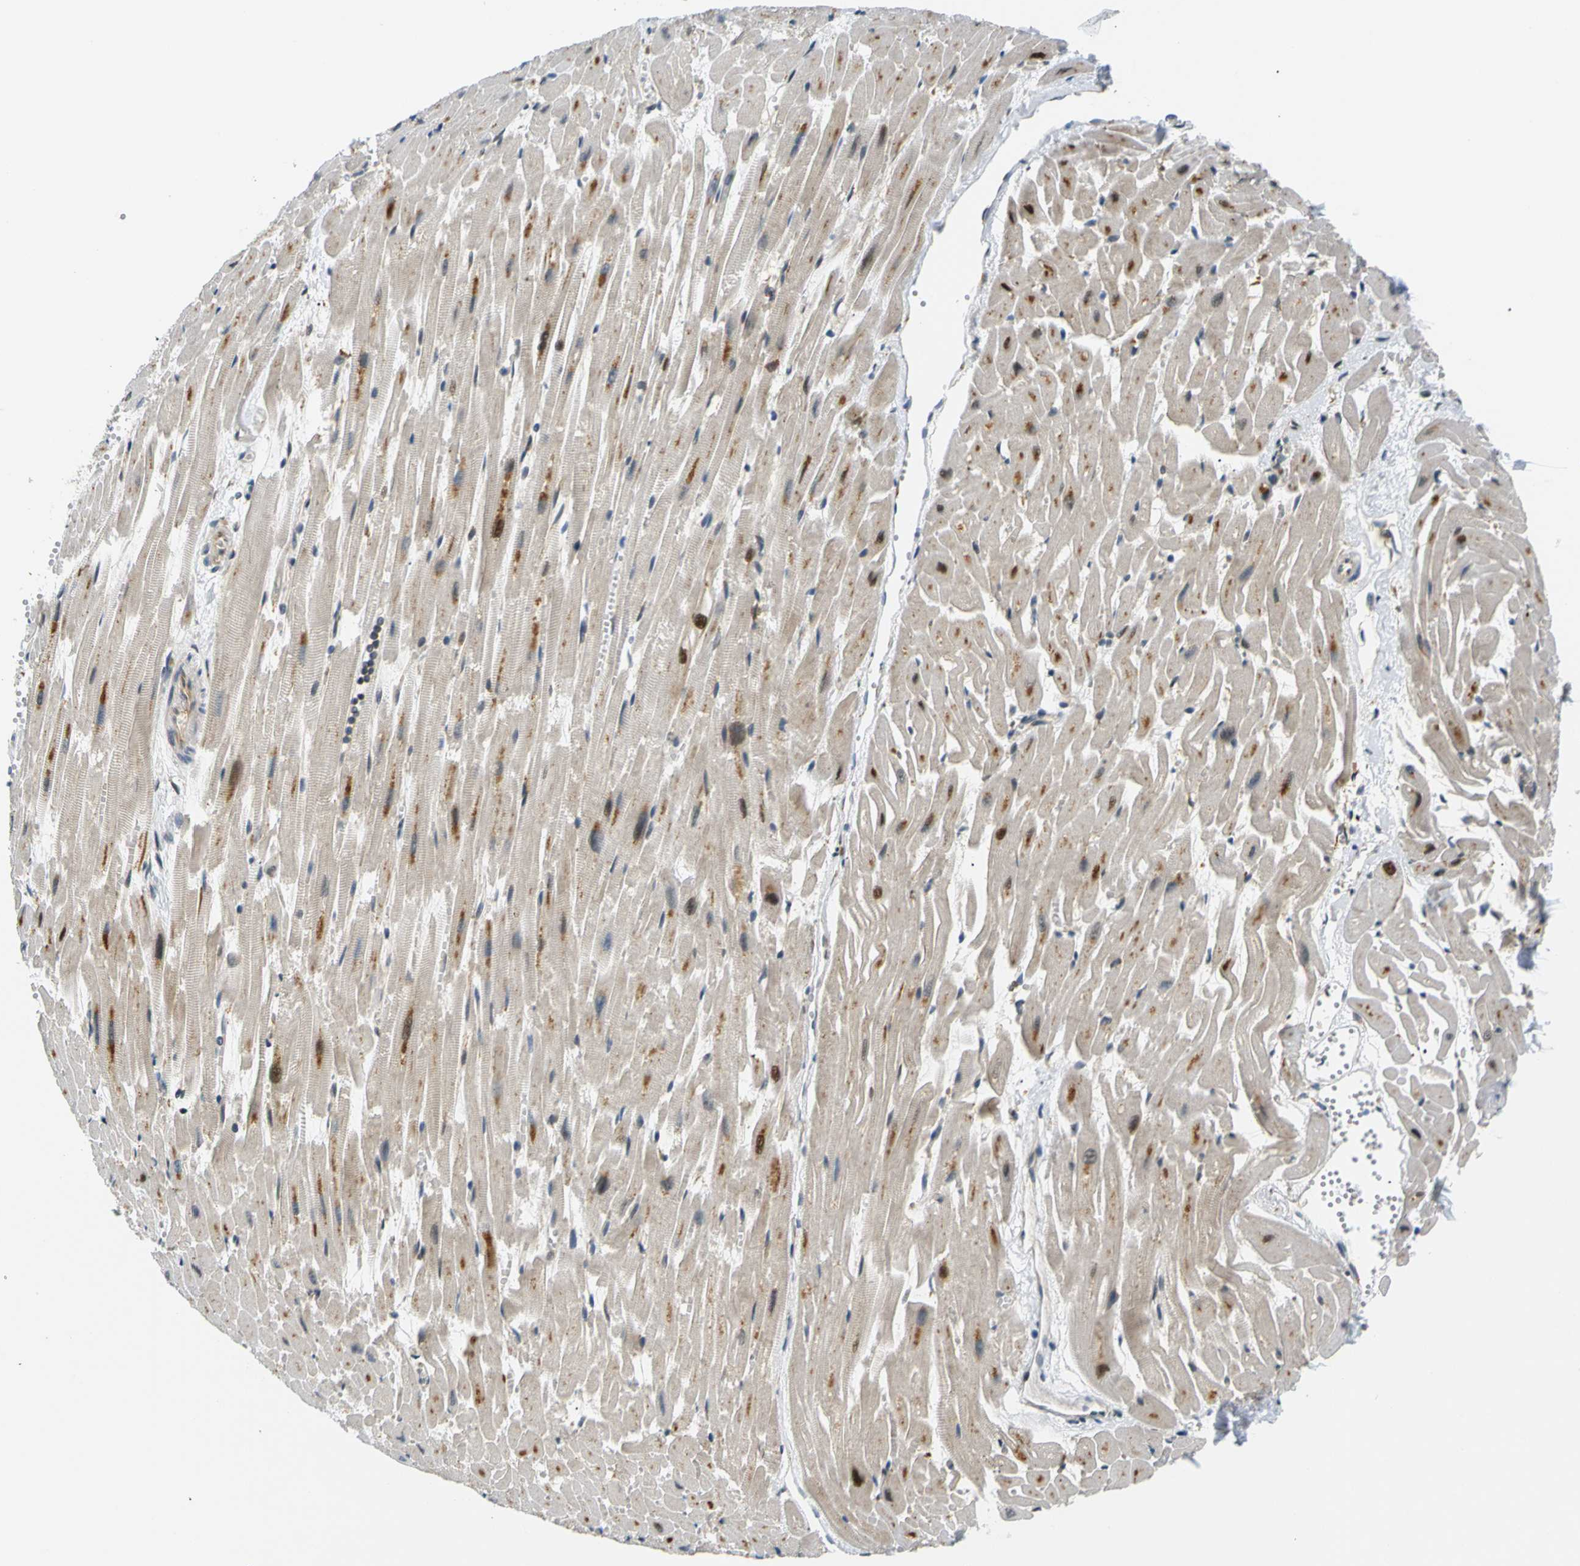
{"staining": {"intensity": "moderate", "quantity": "25%-75%", "location": "cytoplasmic/membranous"}, "tissue": "heart muscle", "cell_type": "Cardiomyocytes", "image_type": "normal", "snomed": [{"axis": "morphology", "description": "Normal tissue, NOS"}, {"axis": "topography", "description": "Heart"}], "caption": "Immunohistochemical staining of normal heart muscle displays 25%-75% levels of moderate cytoplasmic/membranous protein staining in approximately 25%-75% of cardiomyocytes.", "gene": "ABCE1", "patient": {"sex": "female", "age": 19}}